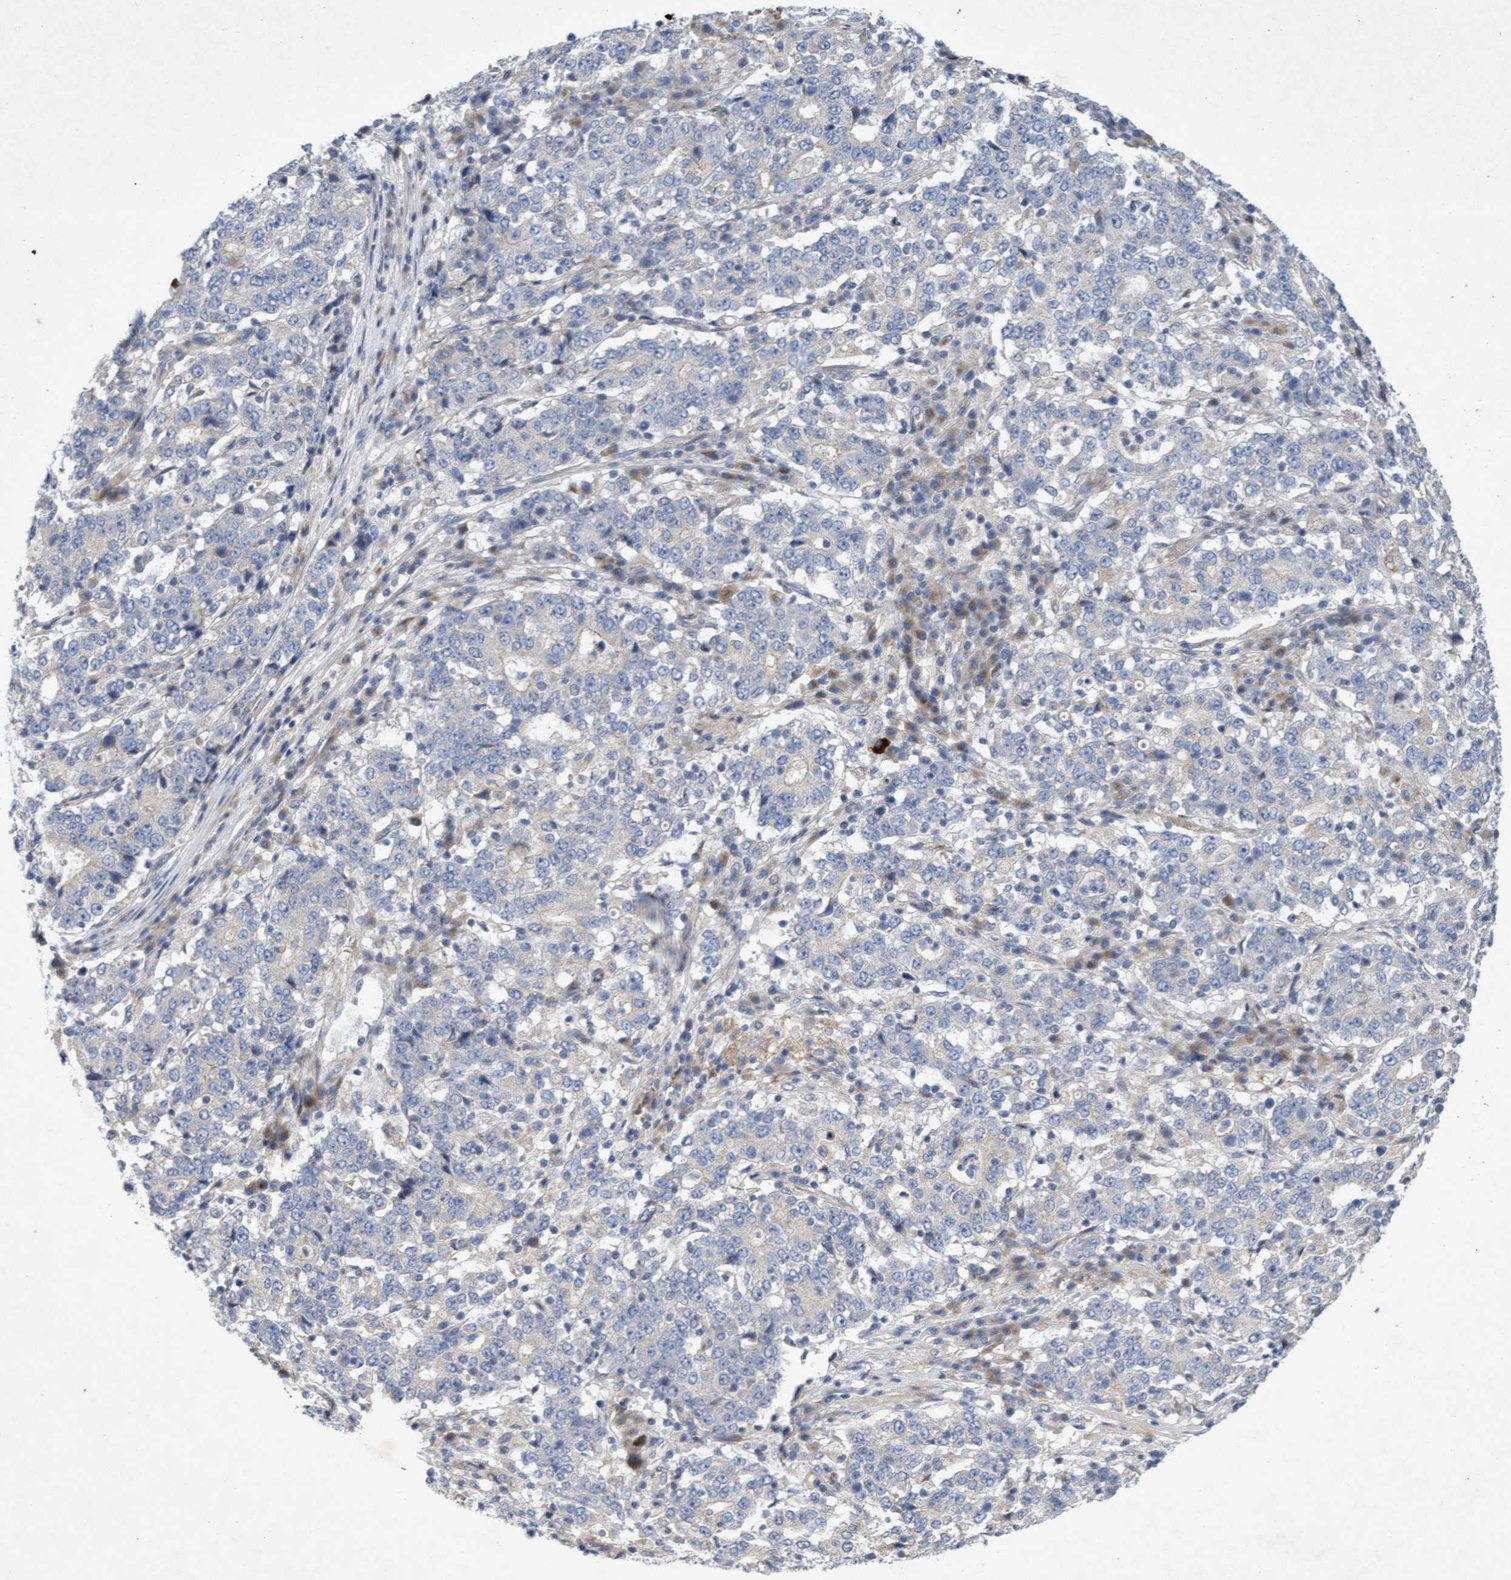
{"staining": {"intensity": "negative", "quantity": "none", "location": "none"}, "tissue": "stomach cancer", "cell_type": "Tumor cells", "image_type": "cancer", "snomed": [{"axis": "morphology", "description": "Adenocarcinoma, NOS"}, {"axis": "topography", "description": "Stomach"}], "caption": "Stomach cancer was stained to show a protein in brown. There is no significant staining in tumor cells.", "gene": "DDHD2", "patient": {"sex": "male", "age": 59}}